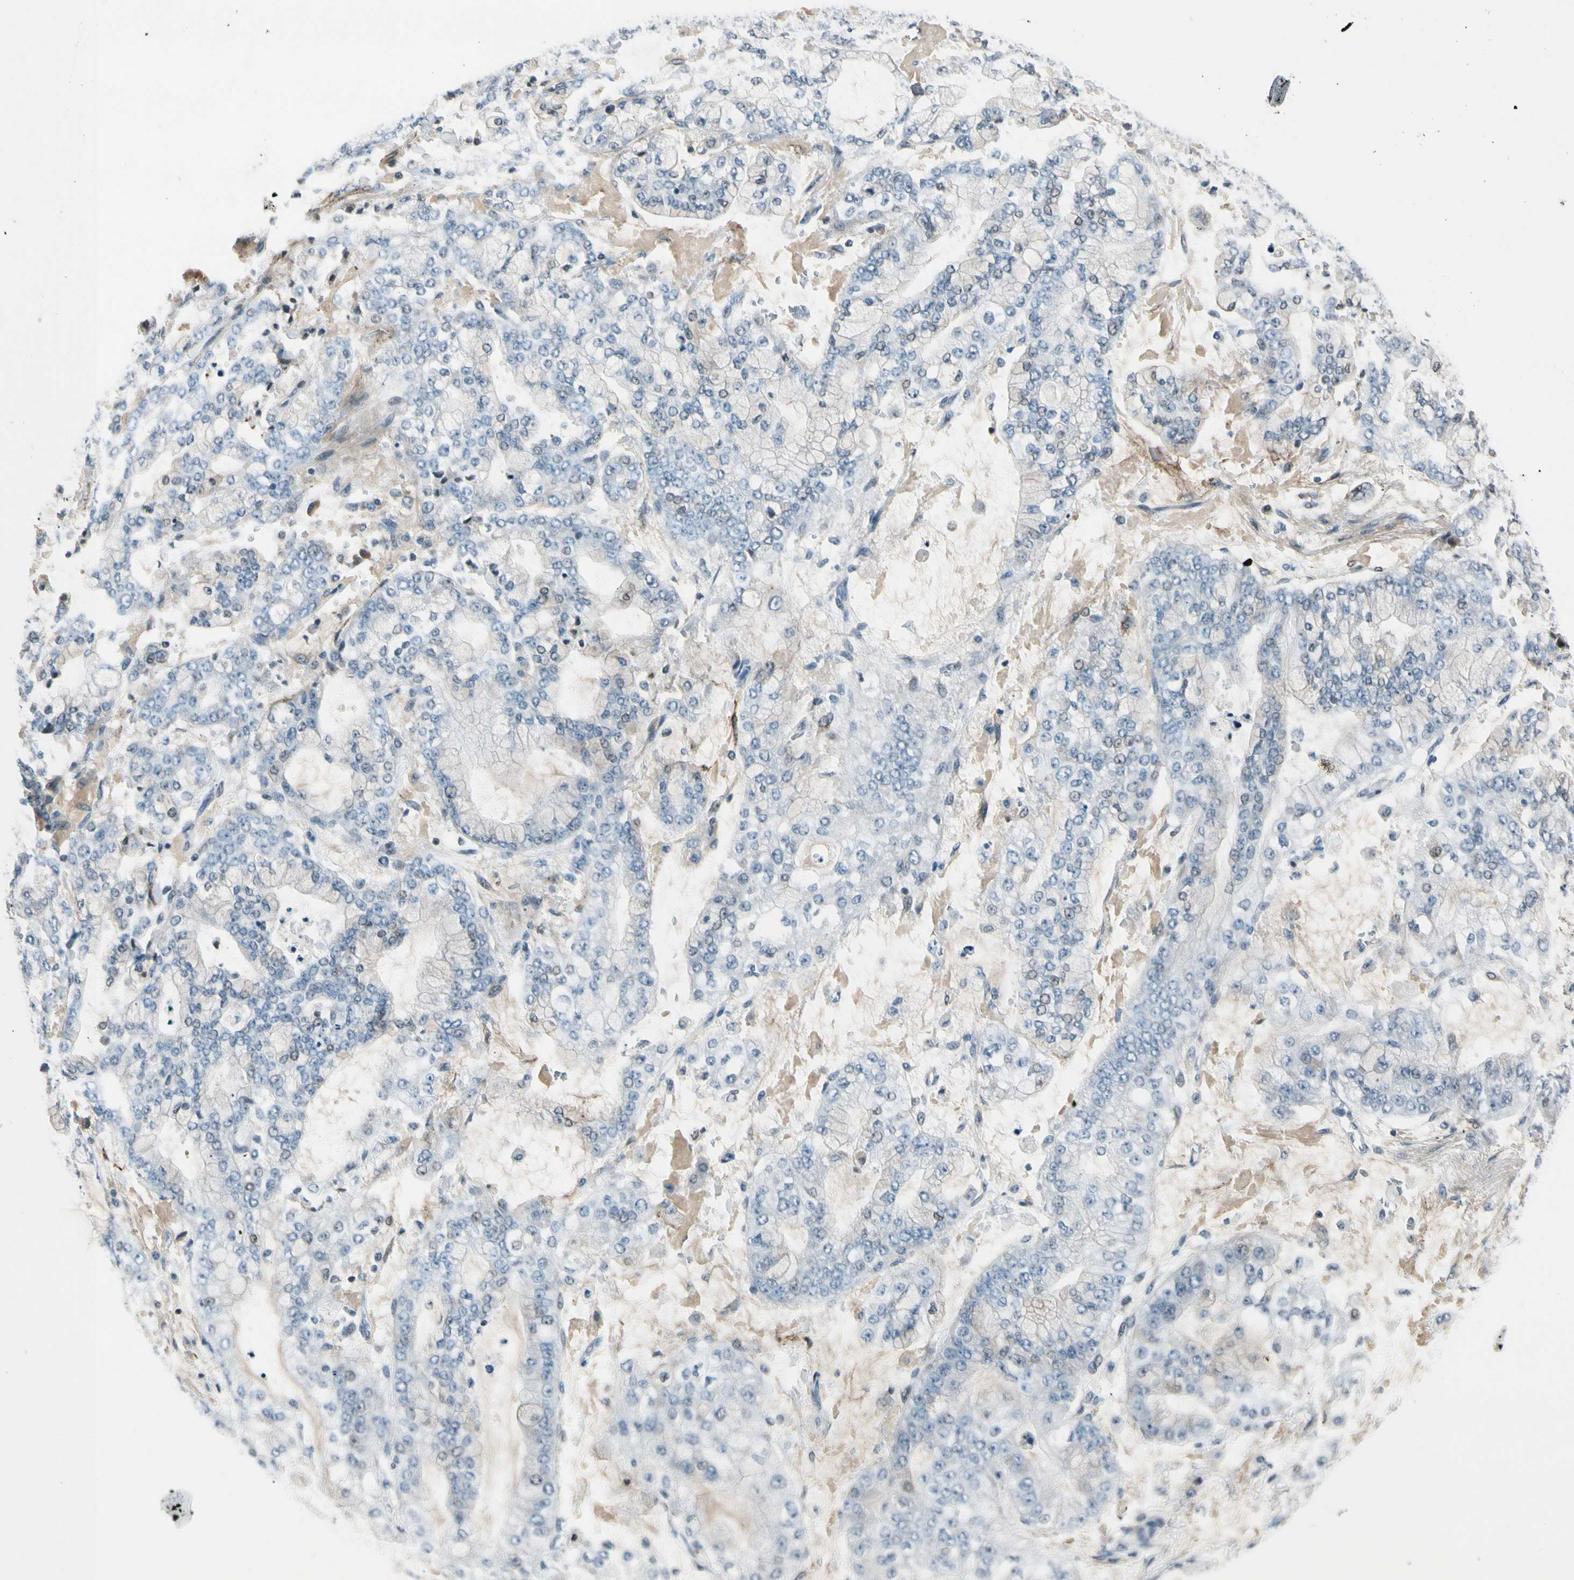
{"staining": {"intensity": "negative", "quantity": "none", "location": "none"}, "tissue": "stomach cancer", "cell_type": "Tumor cells", "image_type": "cancer", "snomed": [{"axis": "morphology", "description": "Adenocarcinoma, NOS"}, {"axis": "topography", "description": "Stomach"}], "caption": "Histopathology image shows no significant protein expression in tumor cells of stomach cancer.", "gene": "PDPN", "patient": {"sex": "male", "age": 76}}